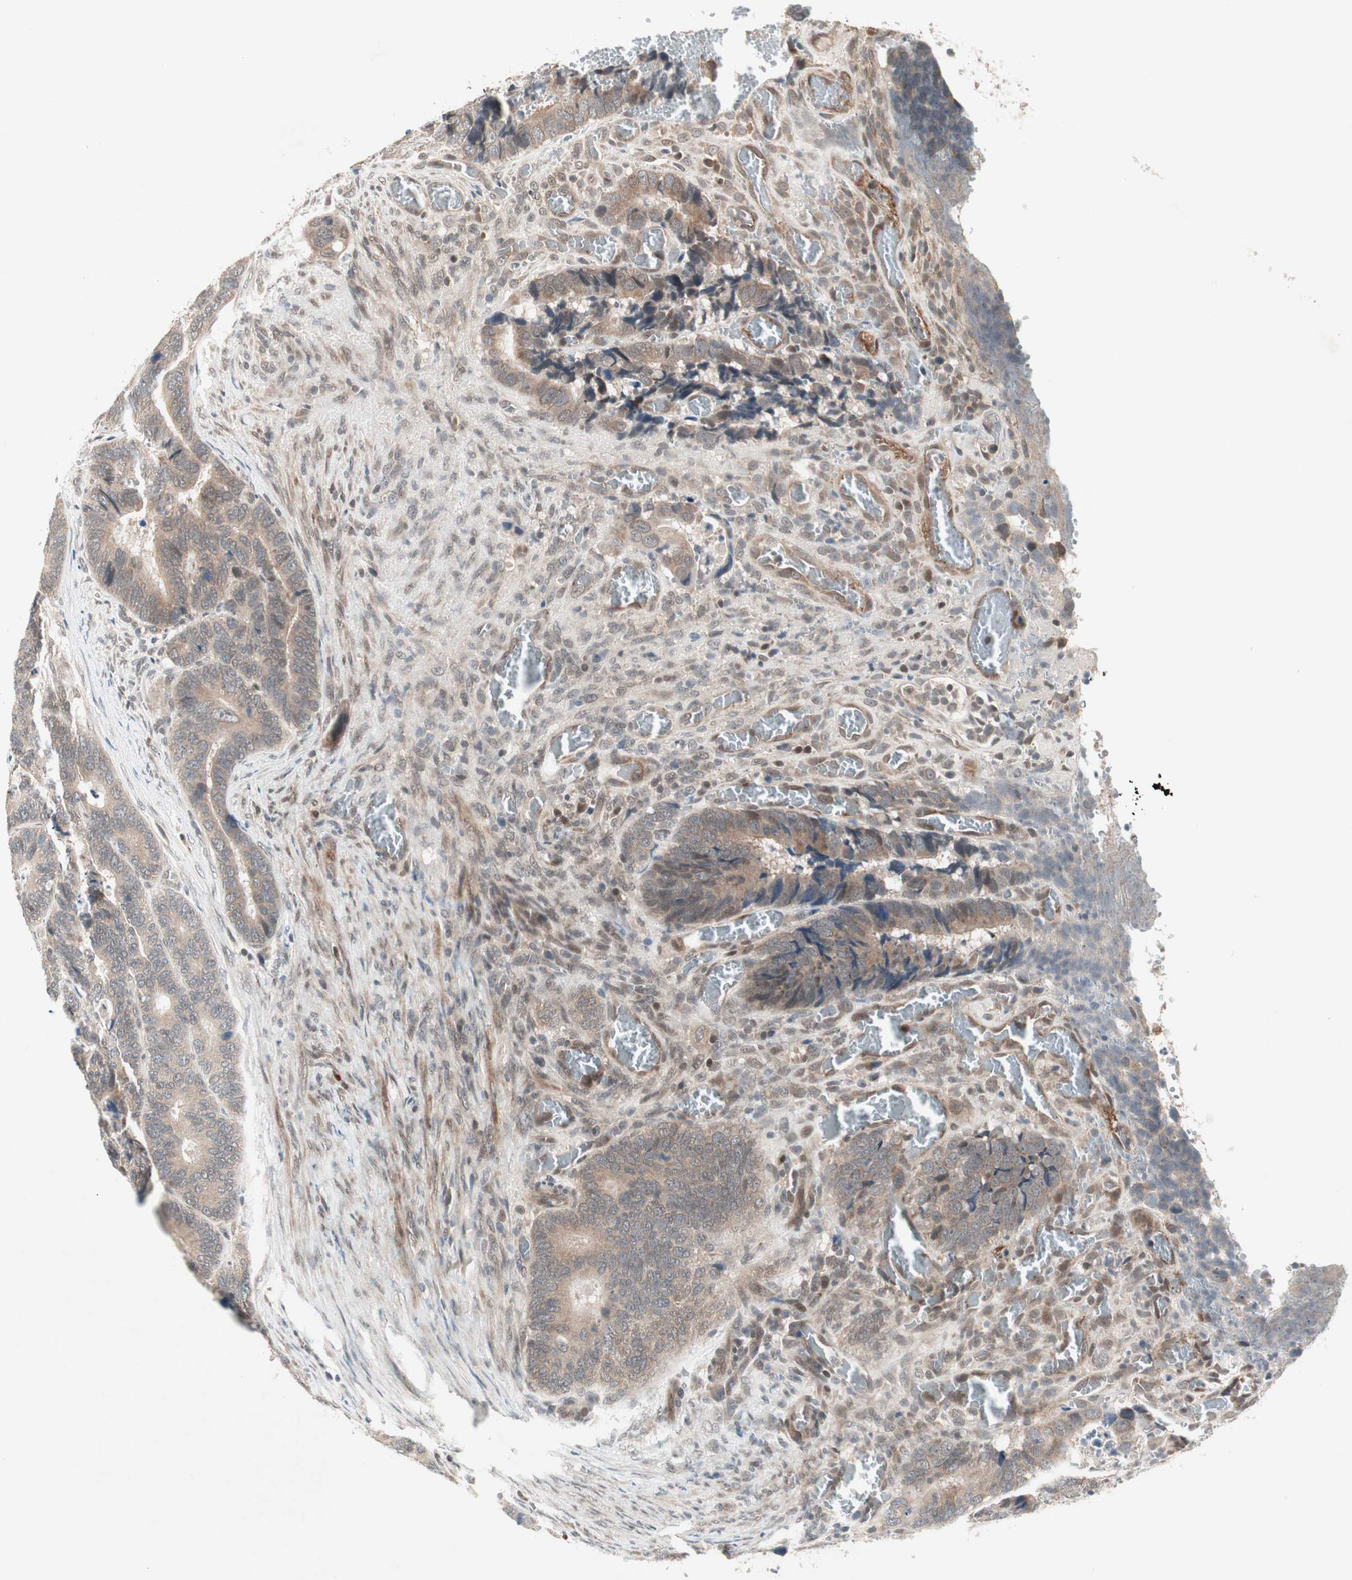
{"staining": {"intensity": "weak", "quantity": ">75%", "location": "cytoplasmic/membranous"}, "tissue": "colorectal cancer", "cell_type": "Tumor cells", "image_type": "cancer", "snomed": [{"axis": "morphology", "description": "Adenocarcinoma, NOS"}, {"axis": "topography", "description": "Colon"}], "caption": "The micrograph shows a brown stain indicating the presence of a protein in the cytoplasmic/membranous of tumor cells in colorectal cancer (adenocarcinoma).", "gene": "PGBD1", "patient": {"sex": "male", "age": 72}}